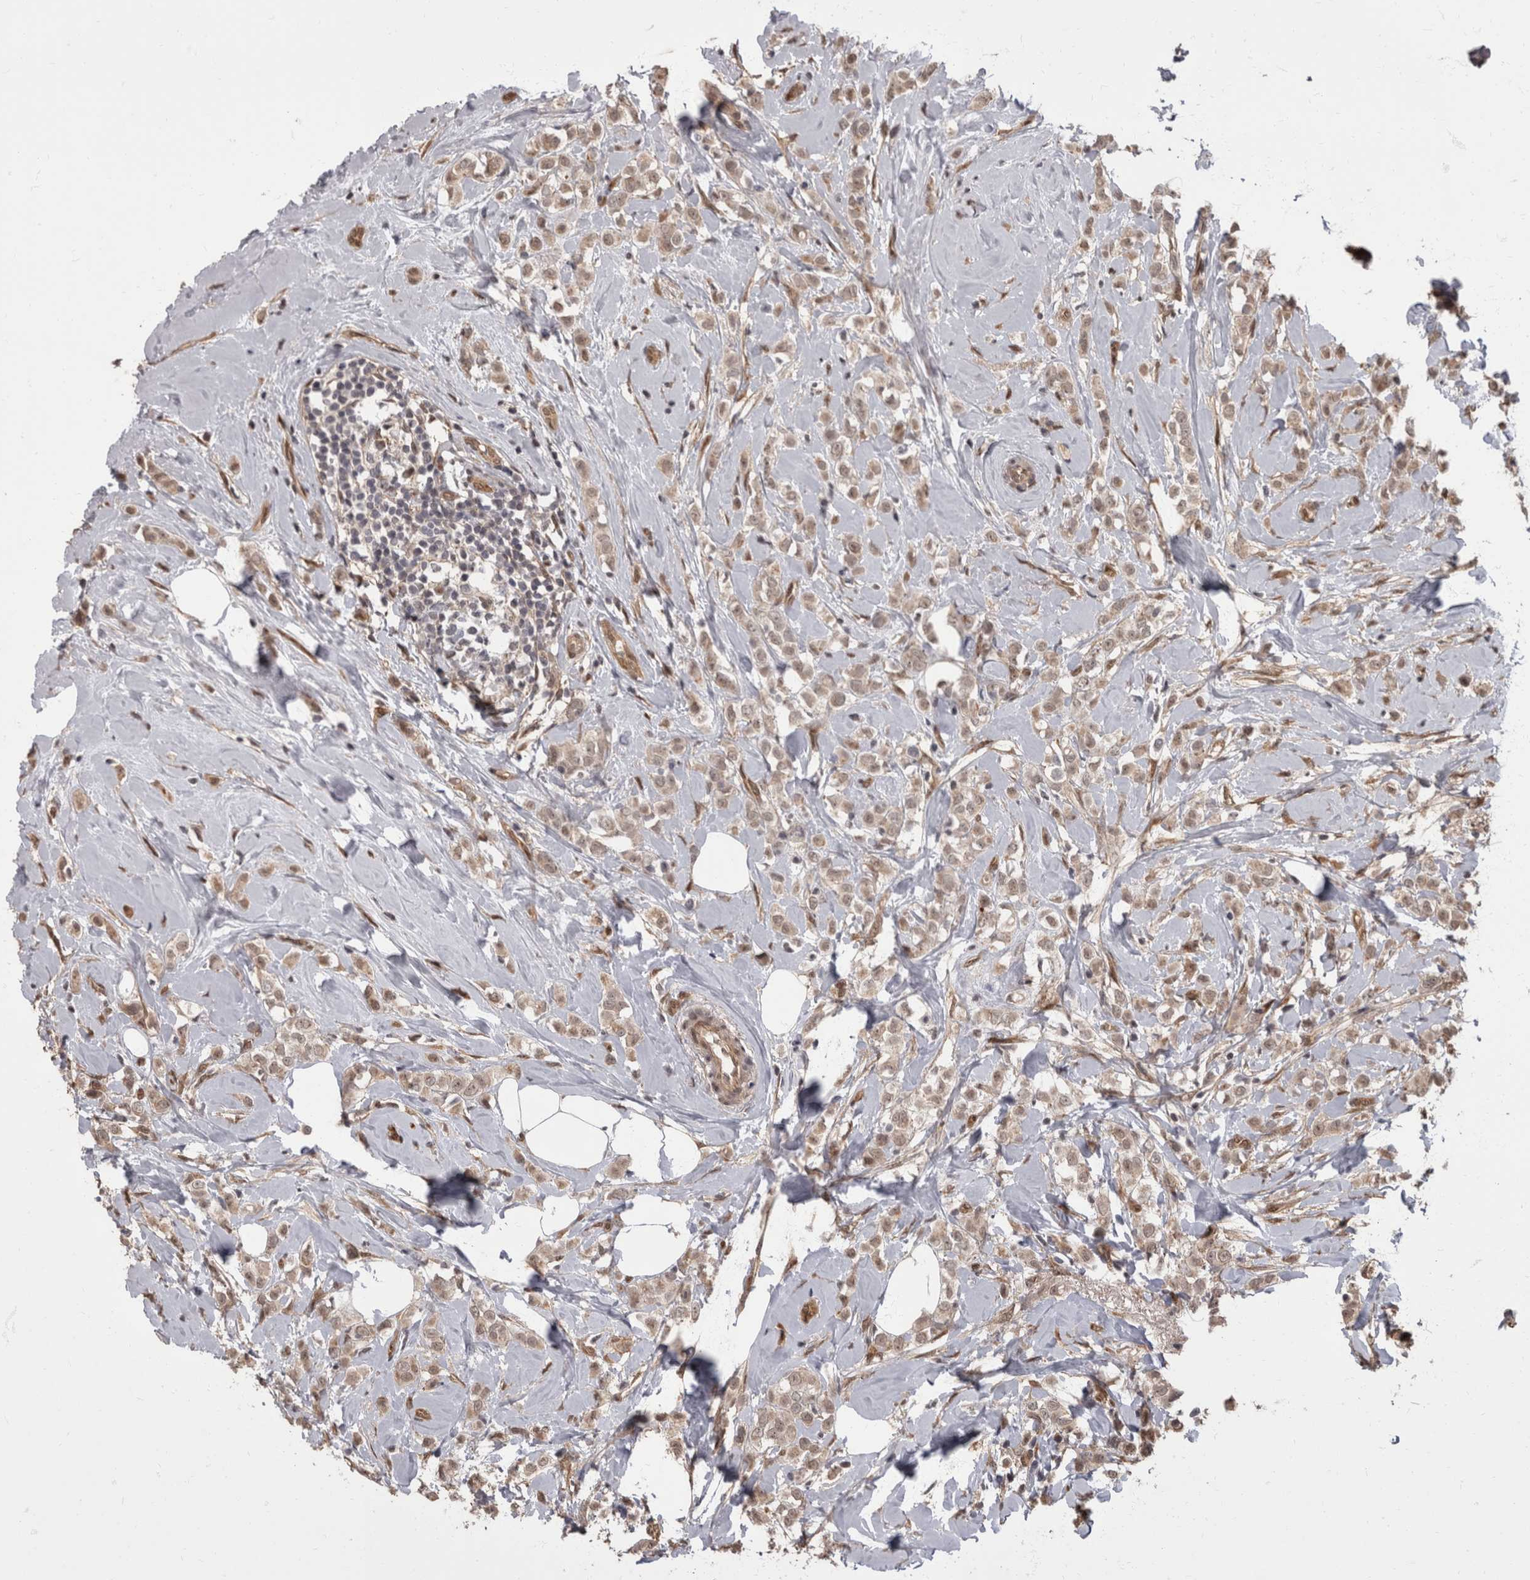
{"staining": {"intensity": "weak", "quantity": ">75%", "location": "cytoplasmic/membranous,nuclear"}, "tissue": "breast cancer", "cell_type": "Tumor cells", "image_type": "cancer", "snomed": [{"axis": "morphology", "description": "Lobular carcinoma"}, {"axis": "topography", "description": "Breast"}], "caption": "Breast cancer (lobular carcinoma) was stained to show a protein in brown. There is low levels of weak cytoplasmic/membranous and nuclear staining in approximately >75% of tumor cells. Immunohistochemistry stains the protein of interest in brown and the nuclei are stained blue.", "gene": "AKT3", "patient": {"sex": "female", "age": 47}}